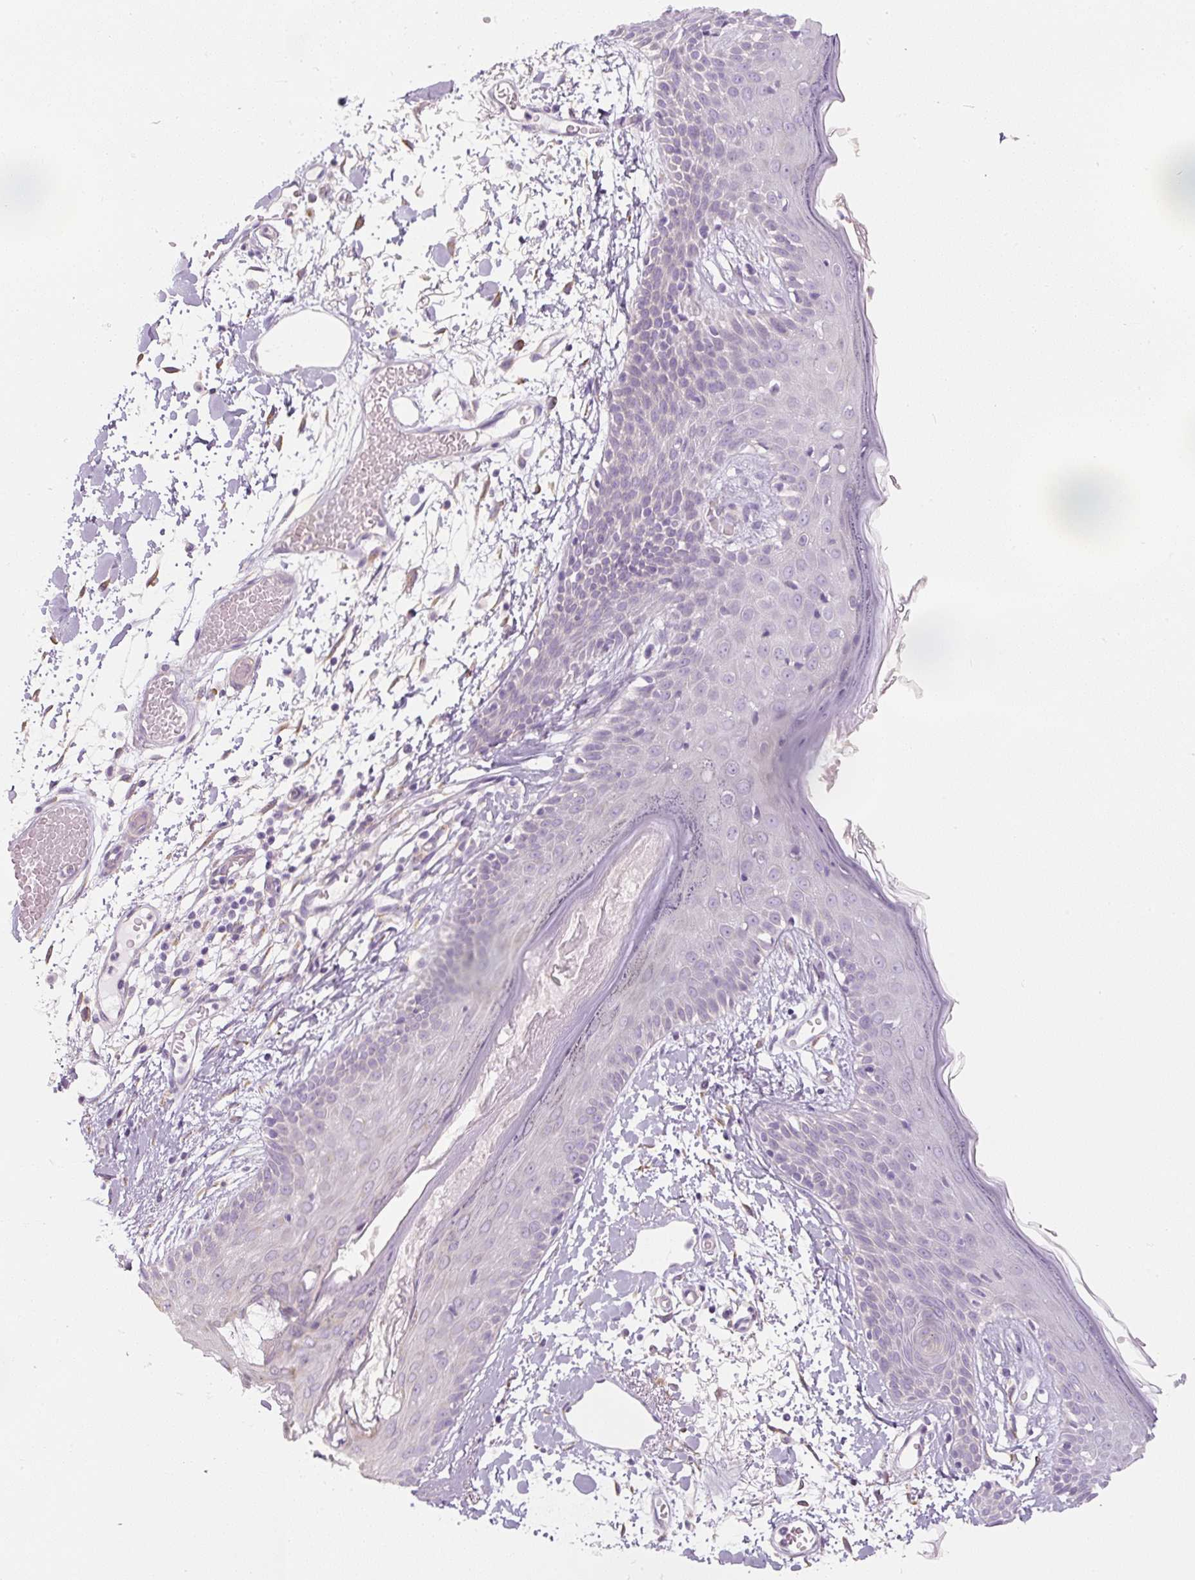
{"staining": {"intensity": "negative", "quantity": "none", "location": "none"}, "tissue": "skin", "cell_type": "Fibroblasts", "image_type": "normal", "snomed": [{"axis": "morphology", "description": "Normal tissue, NOS"}, {"axis": "topography", "description": "Skin"}], "caption": "Immunohistochemistry micrograph of unremarkable skin stained for a protein (brown), which exhibits no expression in fibroblasts. (Brightfield microscopy of DAB (3,3'-diaminobenzidine) immunohistochemistry (IHC) at high magnification).", "gene": "PWWP3B", "patient": {"sex": "male", "age": 79}}